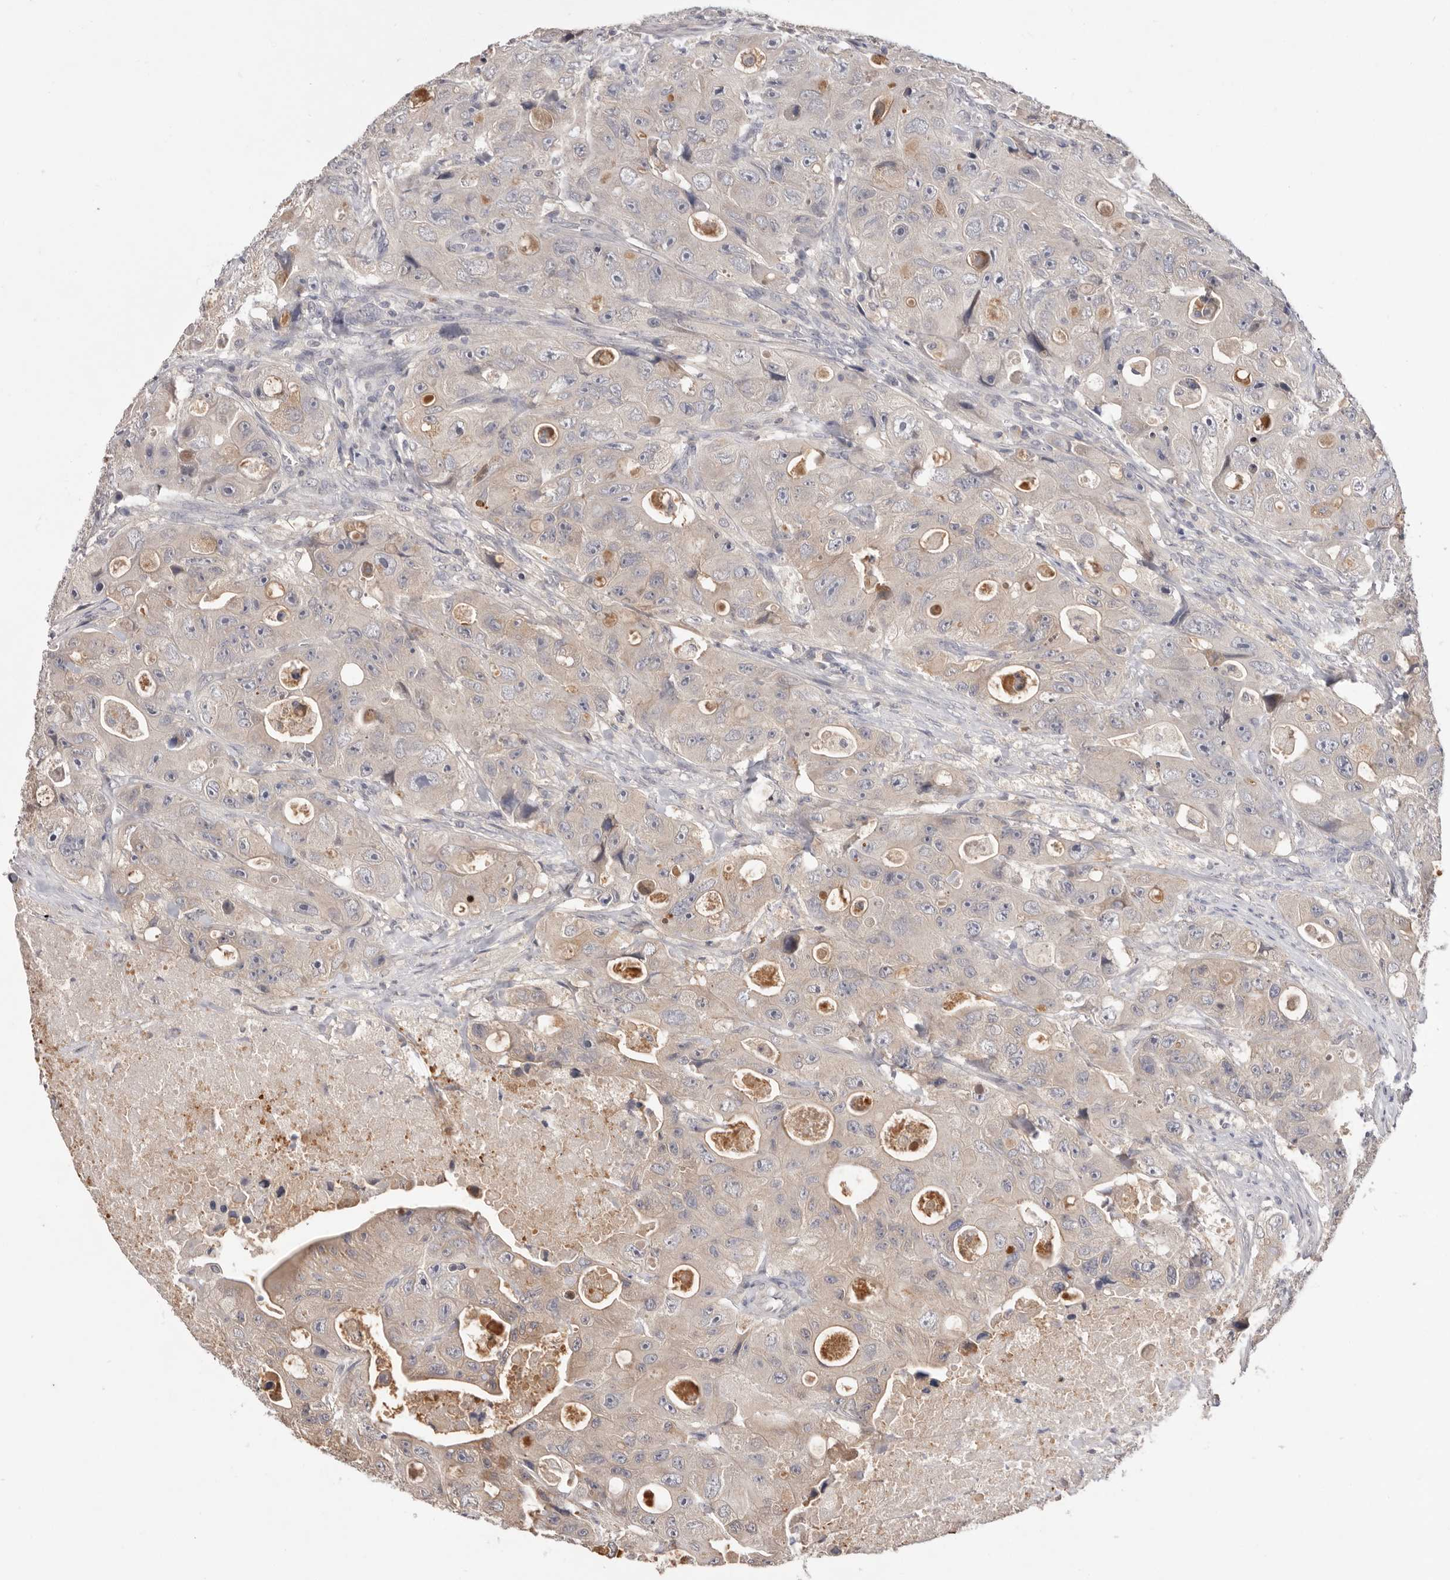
{"staining": {"intensity": "weak", "quantity": "<25%", "location": "cytoplasmic/membranous"}, "tissue": "colorectal cancer", "cell_type": "Tumor cells", "image_type": "cancer", "snomed": [{"axis": "morphology", "description": "Adenocarcinoma, NOS"}, {"axis": "topography", "description": "Colon"}], "caption": "High power microscopy photomicrograph of an immunohistochemistry image of colorectal cancer, revealing no significant staining in tumor cells.", "gene": "DOP1A", "patient": {"sex": "female", "age": 46}}